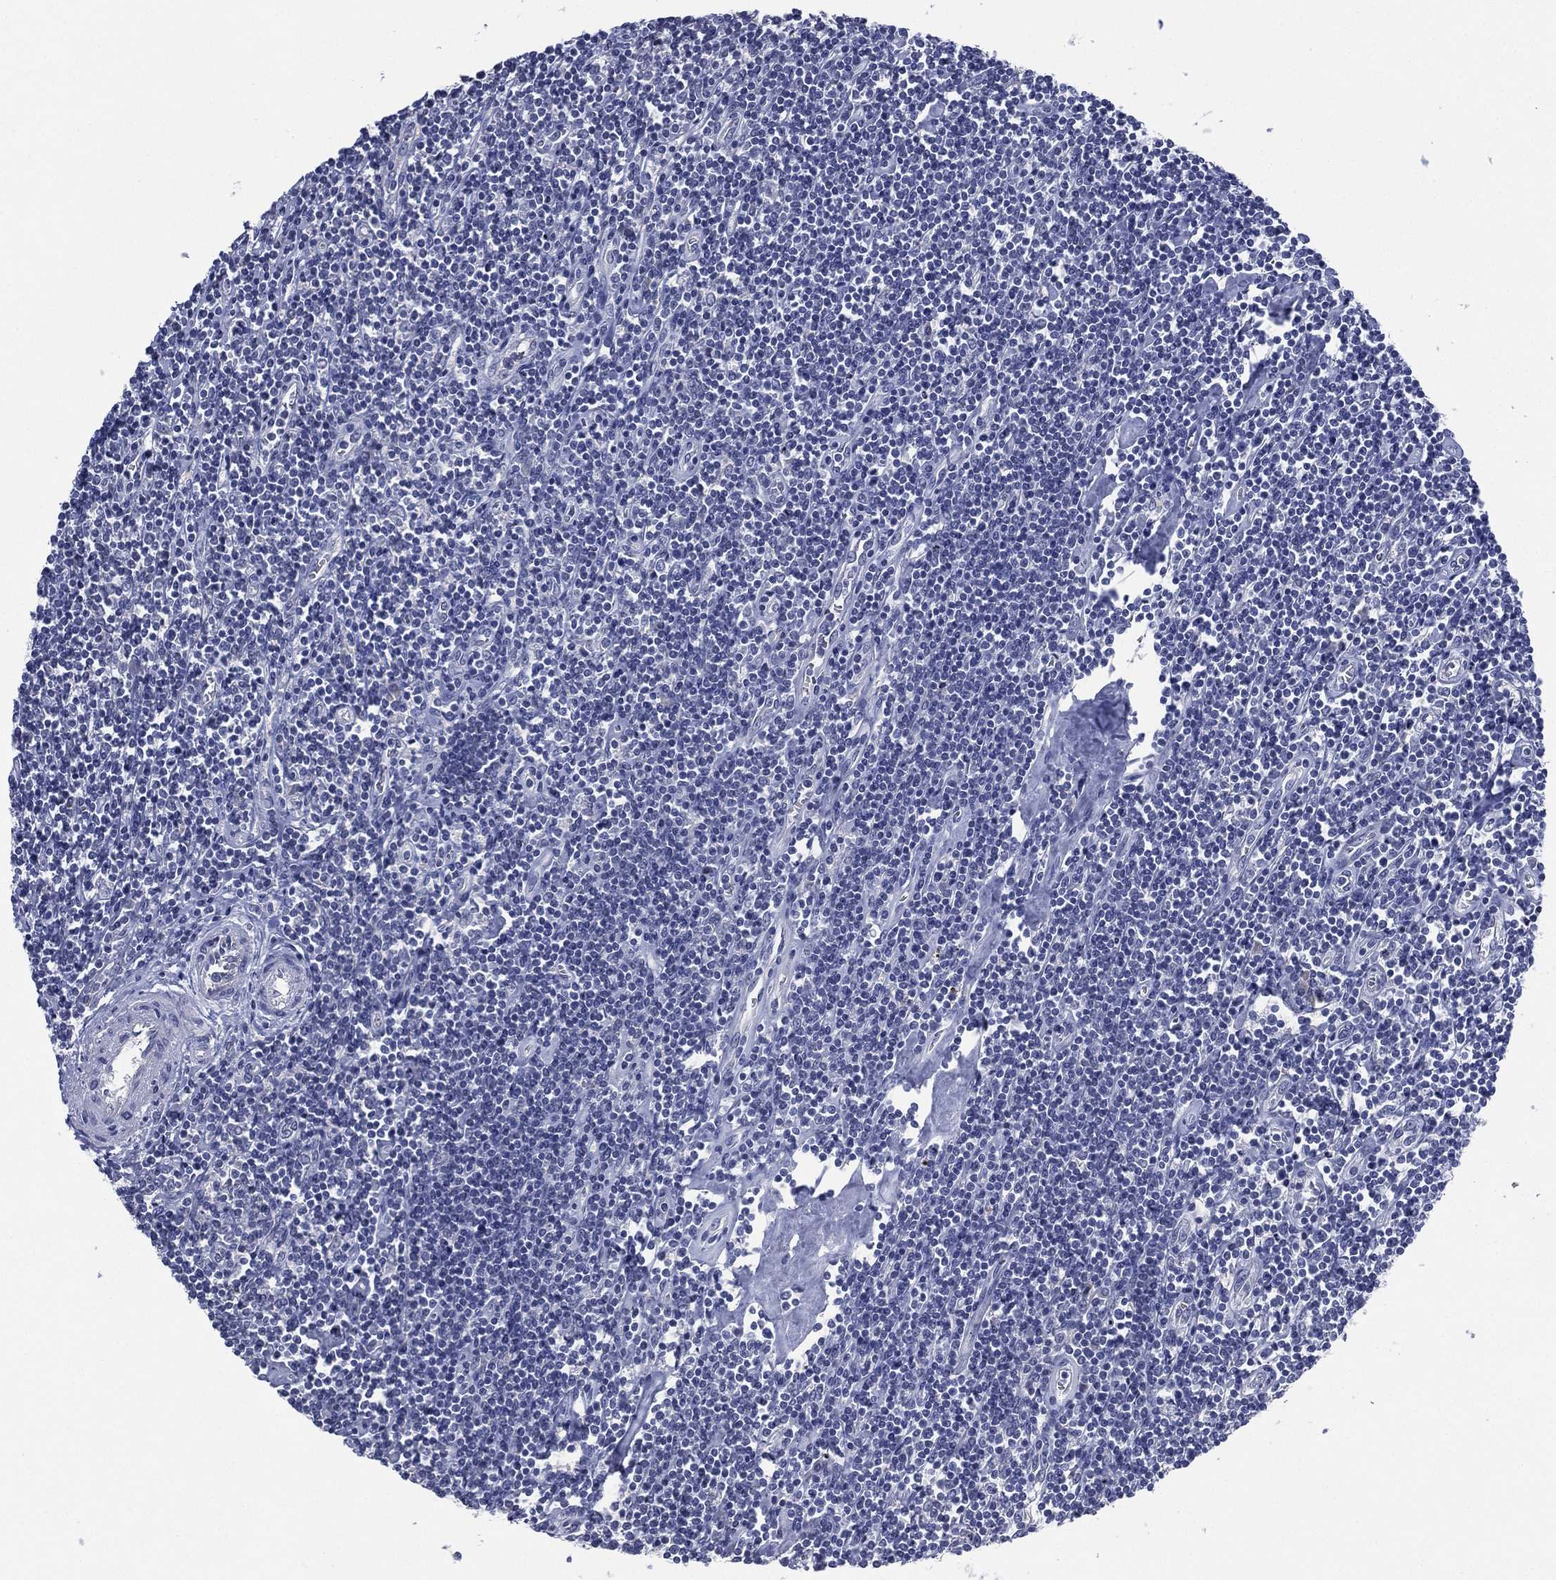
{"staining": {"intensity": "negative", "quantity": "none", "location": "none"}, "tissue": "lymphoma", "cell_type": "Tumor cells", "image_type": "cancer", "snomed": [{"axis": "morphology", "description": "Hodgkin's disease, NOS"}, {"axis": "topography", "description": "Lymph node"}], "caption": "Tumor cells show no significant expression in Hodgkin's disease.", "gene": "KRT35", "patient": {"sex": "male", "age": 40}}